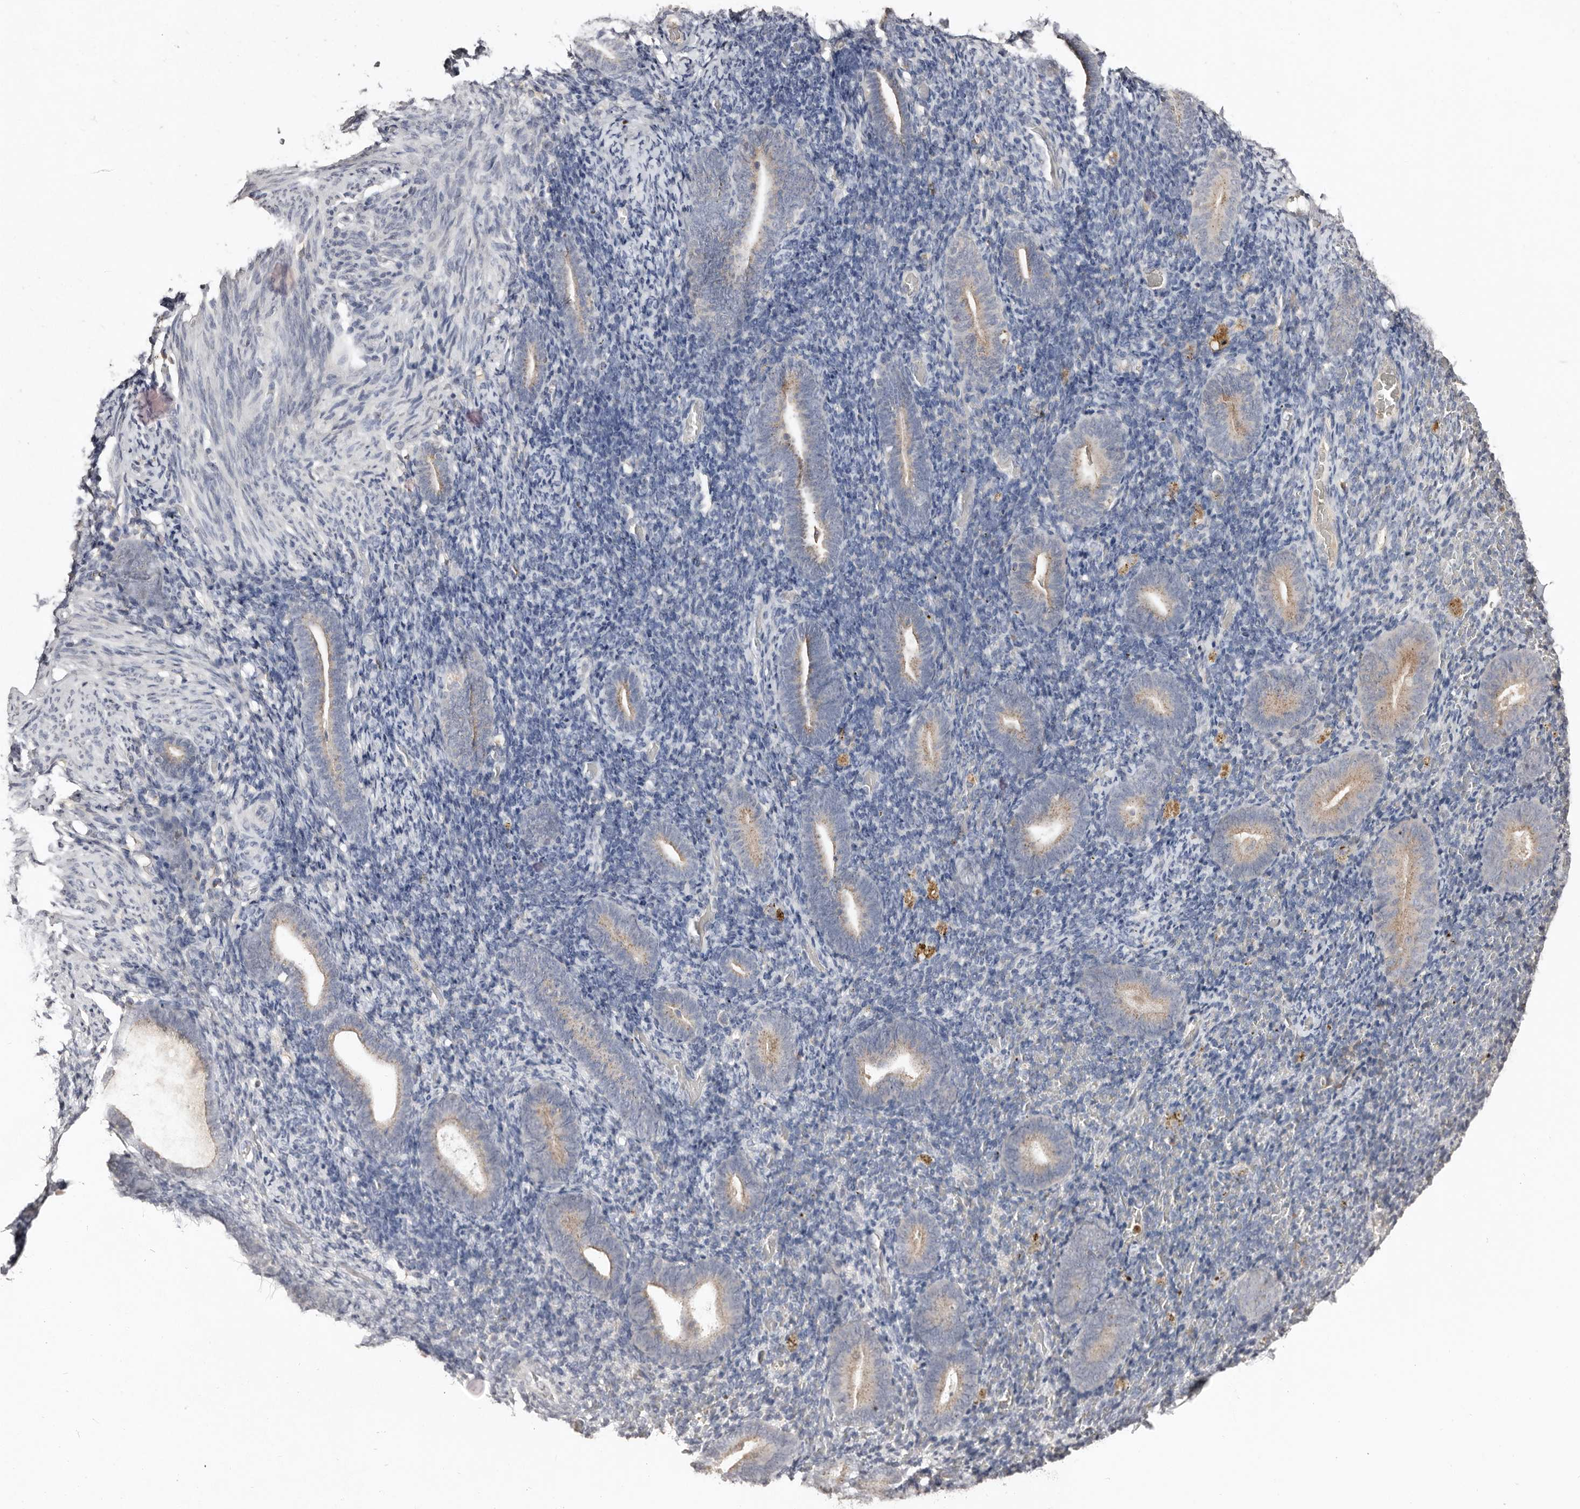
{"staining": {"intensity": "negative", "quantity": "none", "location": "none"}, "tissue": "endometrium", "cell_type": "Cells in endometrial stroma", "image_type": "normal", "snomed": [{"axis": "morphology", "description": "Normal tissue, NOS"}, {"axis": "topography", "description": "Endometrium"}], "caption": "Immunohistochemistry image of unremarkable endometrium stained for a protein (brown), which exhibits no staining in cells in endometrial stroma. The staining is performed using DAB (3,3'-diaminobenzidine) brown chromogen with nuclei counter-stained in using hematoxylin.", "gene": "SLC39A2", "patient": {"sex": "female", "age": 51}}